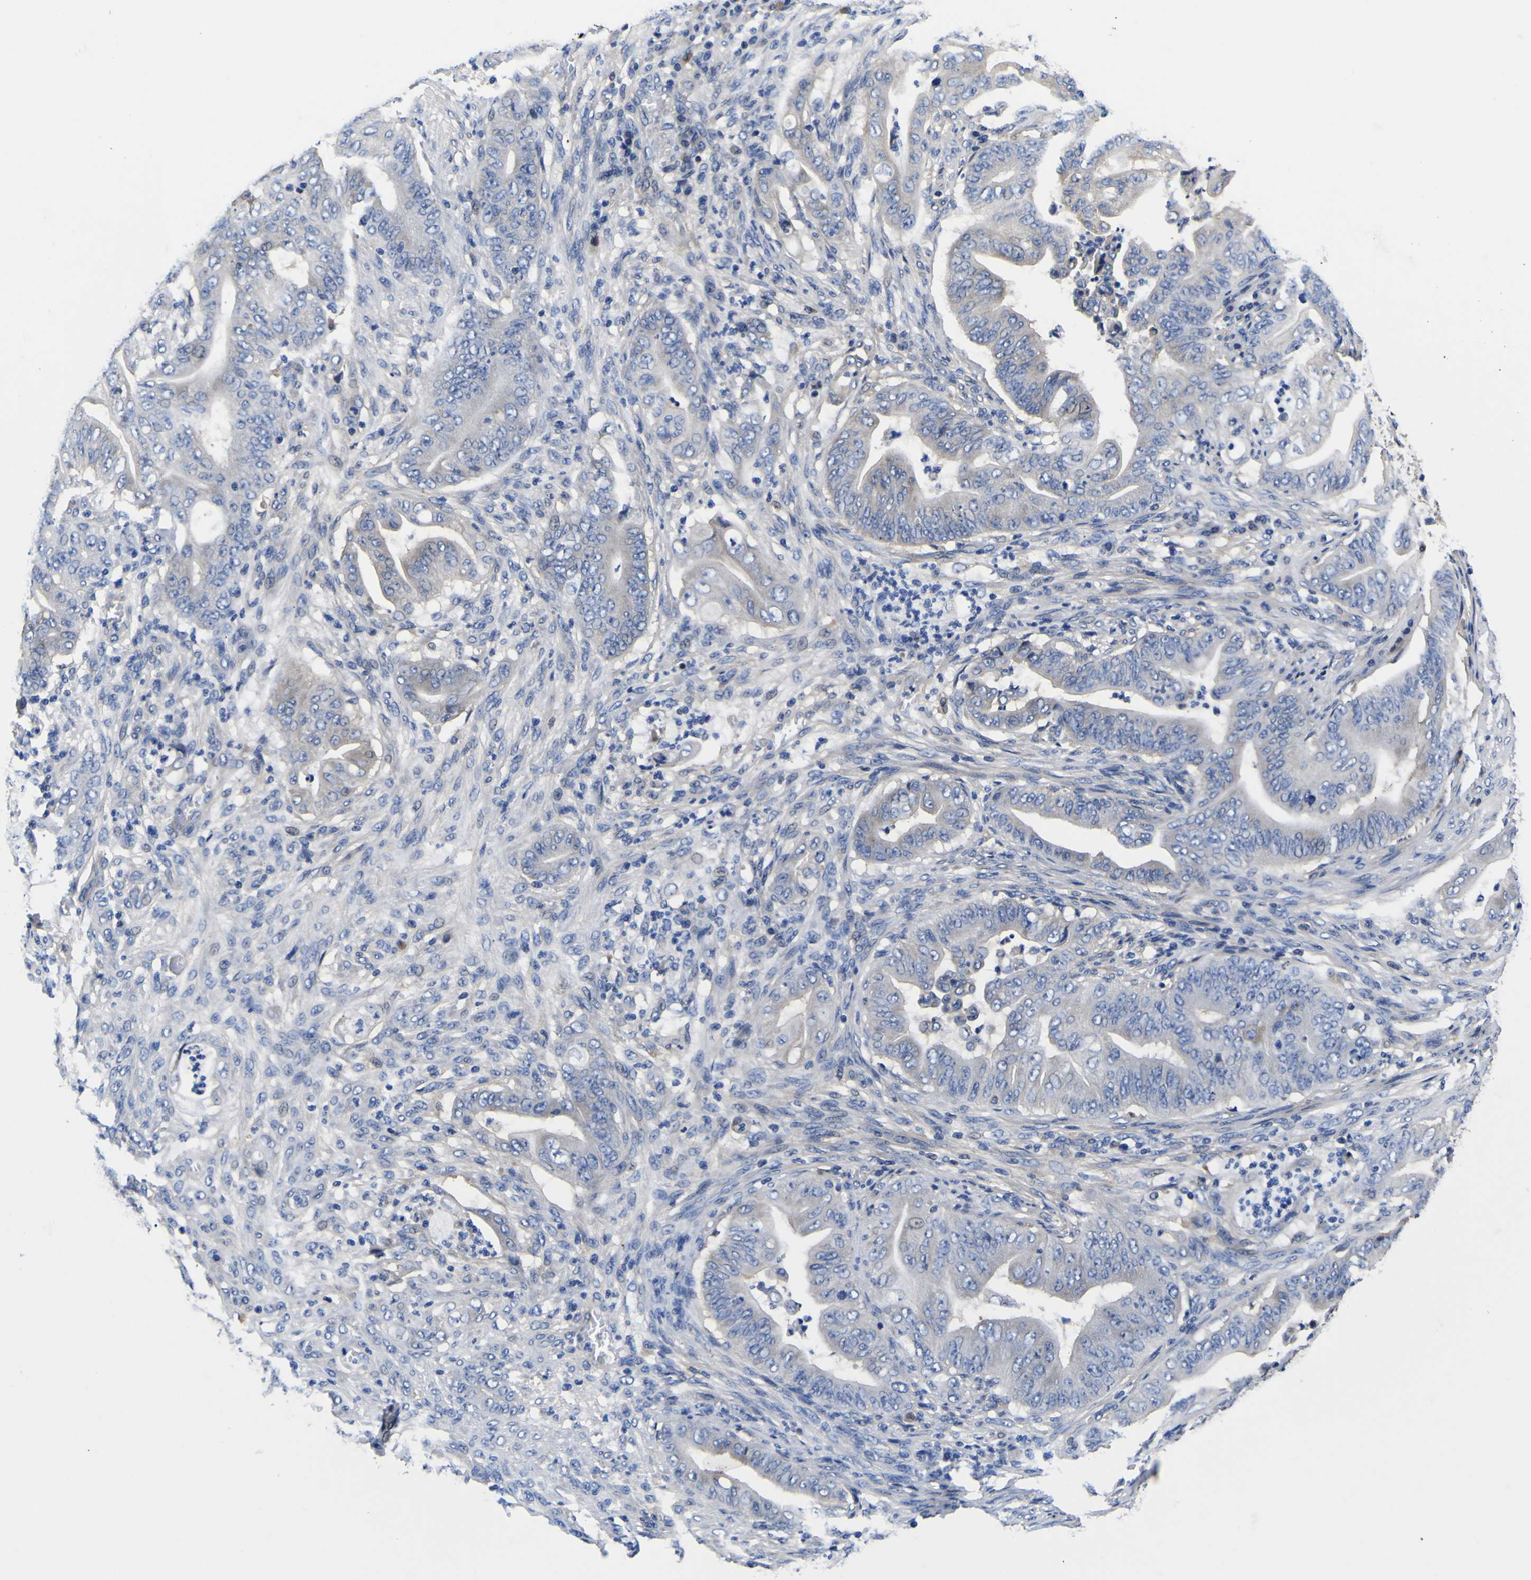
{"staining": {"intensity": "negative", "quantity": "none", "location": "none"}, "tissue": "stomach cancer", "cell_type": "Tumor cells", "image_type": "cancer", "snomed": [{"axis": "morphology", "description": "Adenocarcinoma, NOS"}, {"axis": "topography", "description": "Stomach"}], "caption": "IHC micrograph of stomach cancer stained for a protein (brown), which shows no positivity in tumor cells. (DAB (3,3'-diaminobenzidine) immunohistochemistry, high magnification).", "gene": "VASN", "patient": {"sex": "female", "age": 73}}